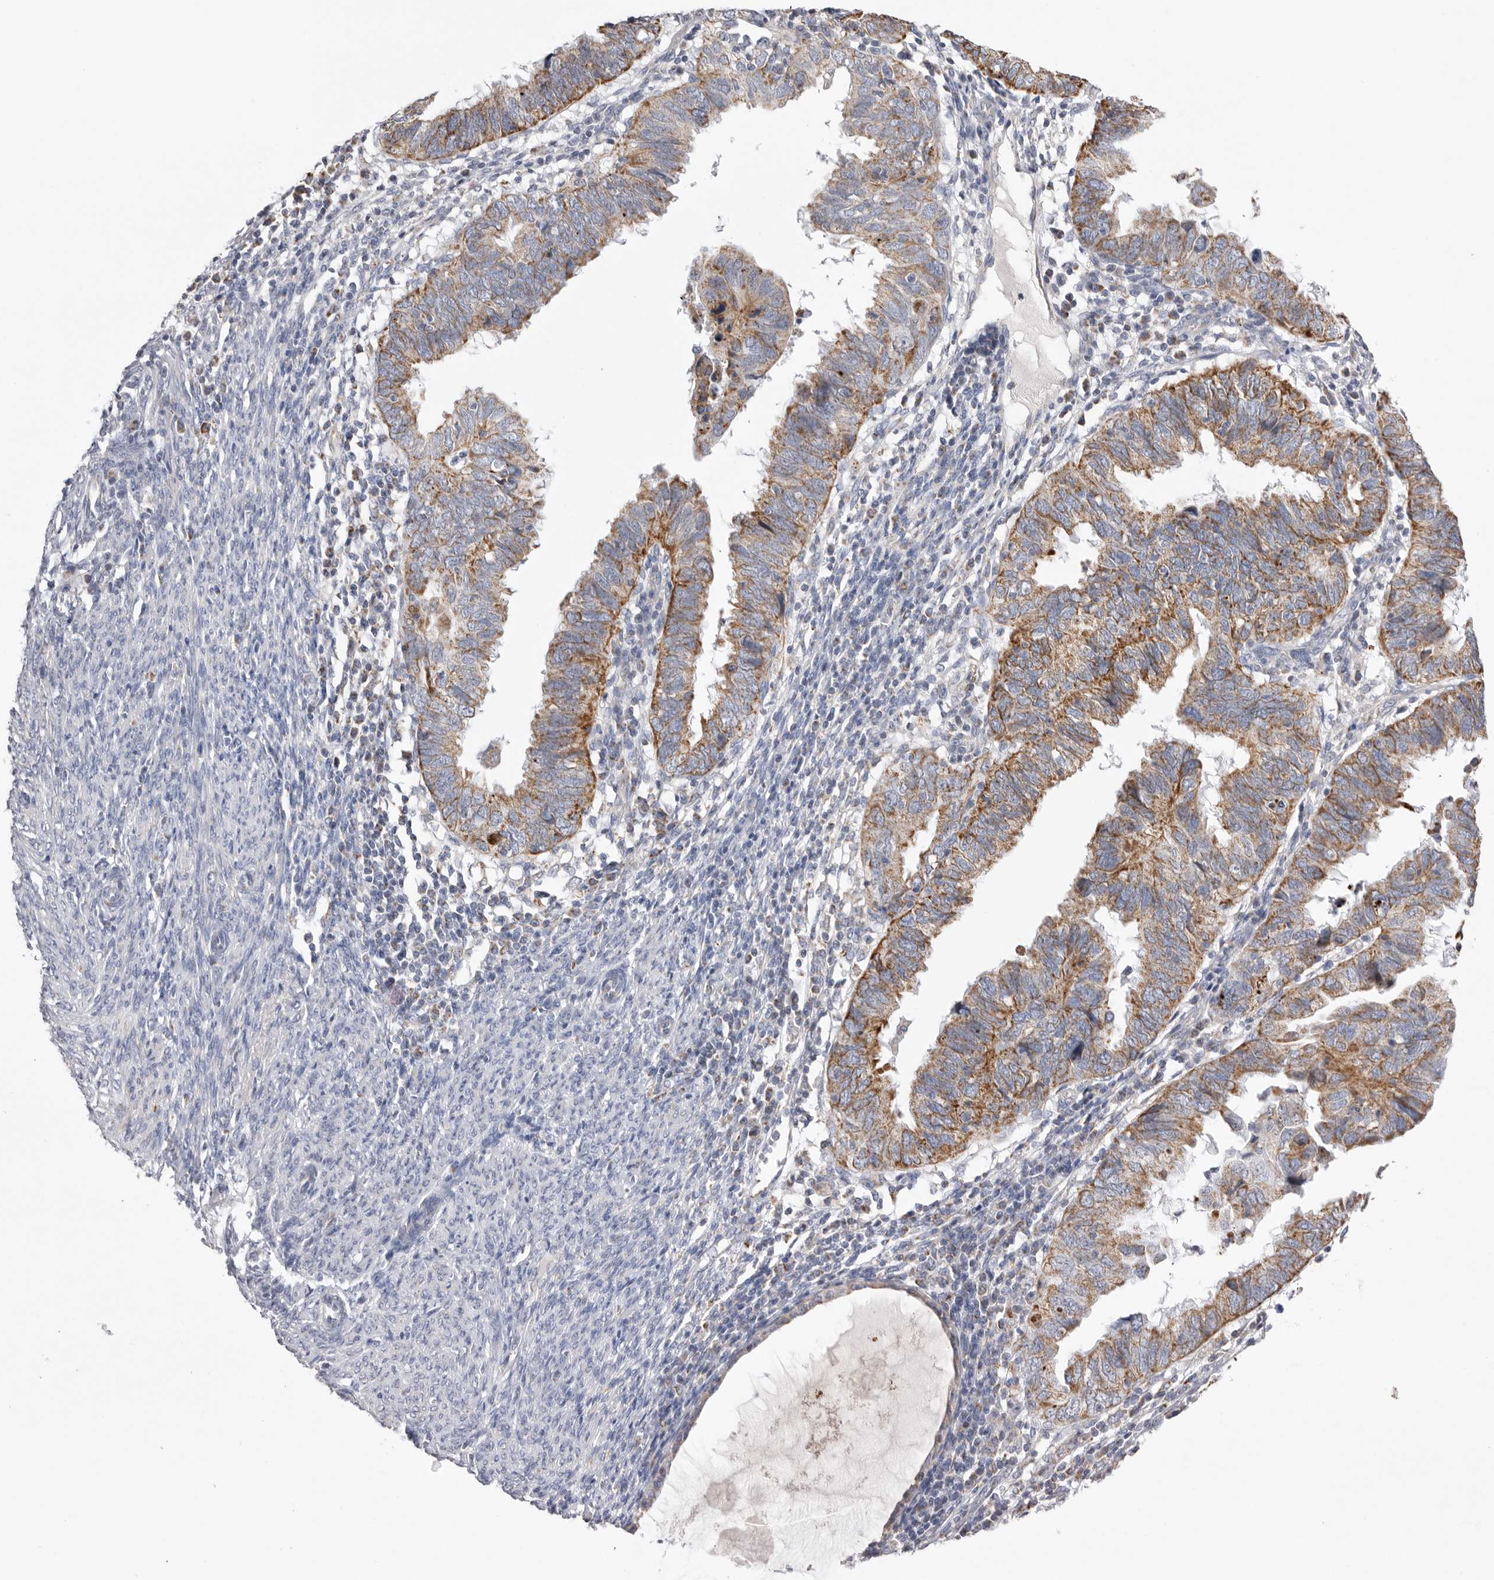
{"staining": {"intensity": "moderate", "quantity": ">75%", "location": "cytoplasmic/membranous"}, "tissue": "endometrial cancer", "cell_type": "Tumor cells", "image_type": "cancer", "snomed": [{"axis": "morphology", "description": "Adenocarcinoma, NOS"}, {"axis": "topography", "description": "Uterus"}], "caption": "A histopathology image of human endometrial adenocarcinoma stained for a protein reveals moderate cytoplasmic/membranous brown staining in tumor cells.", "gene": "VDAC3", "patient": {"sex": "female", "age": 77}}